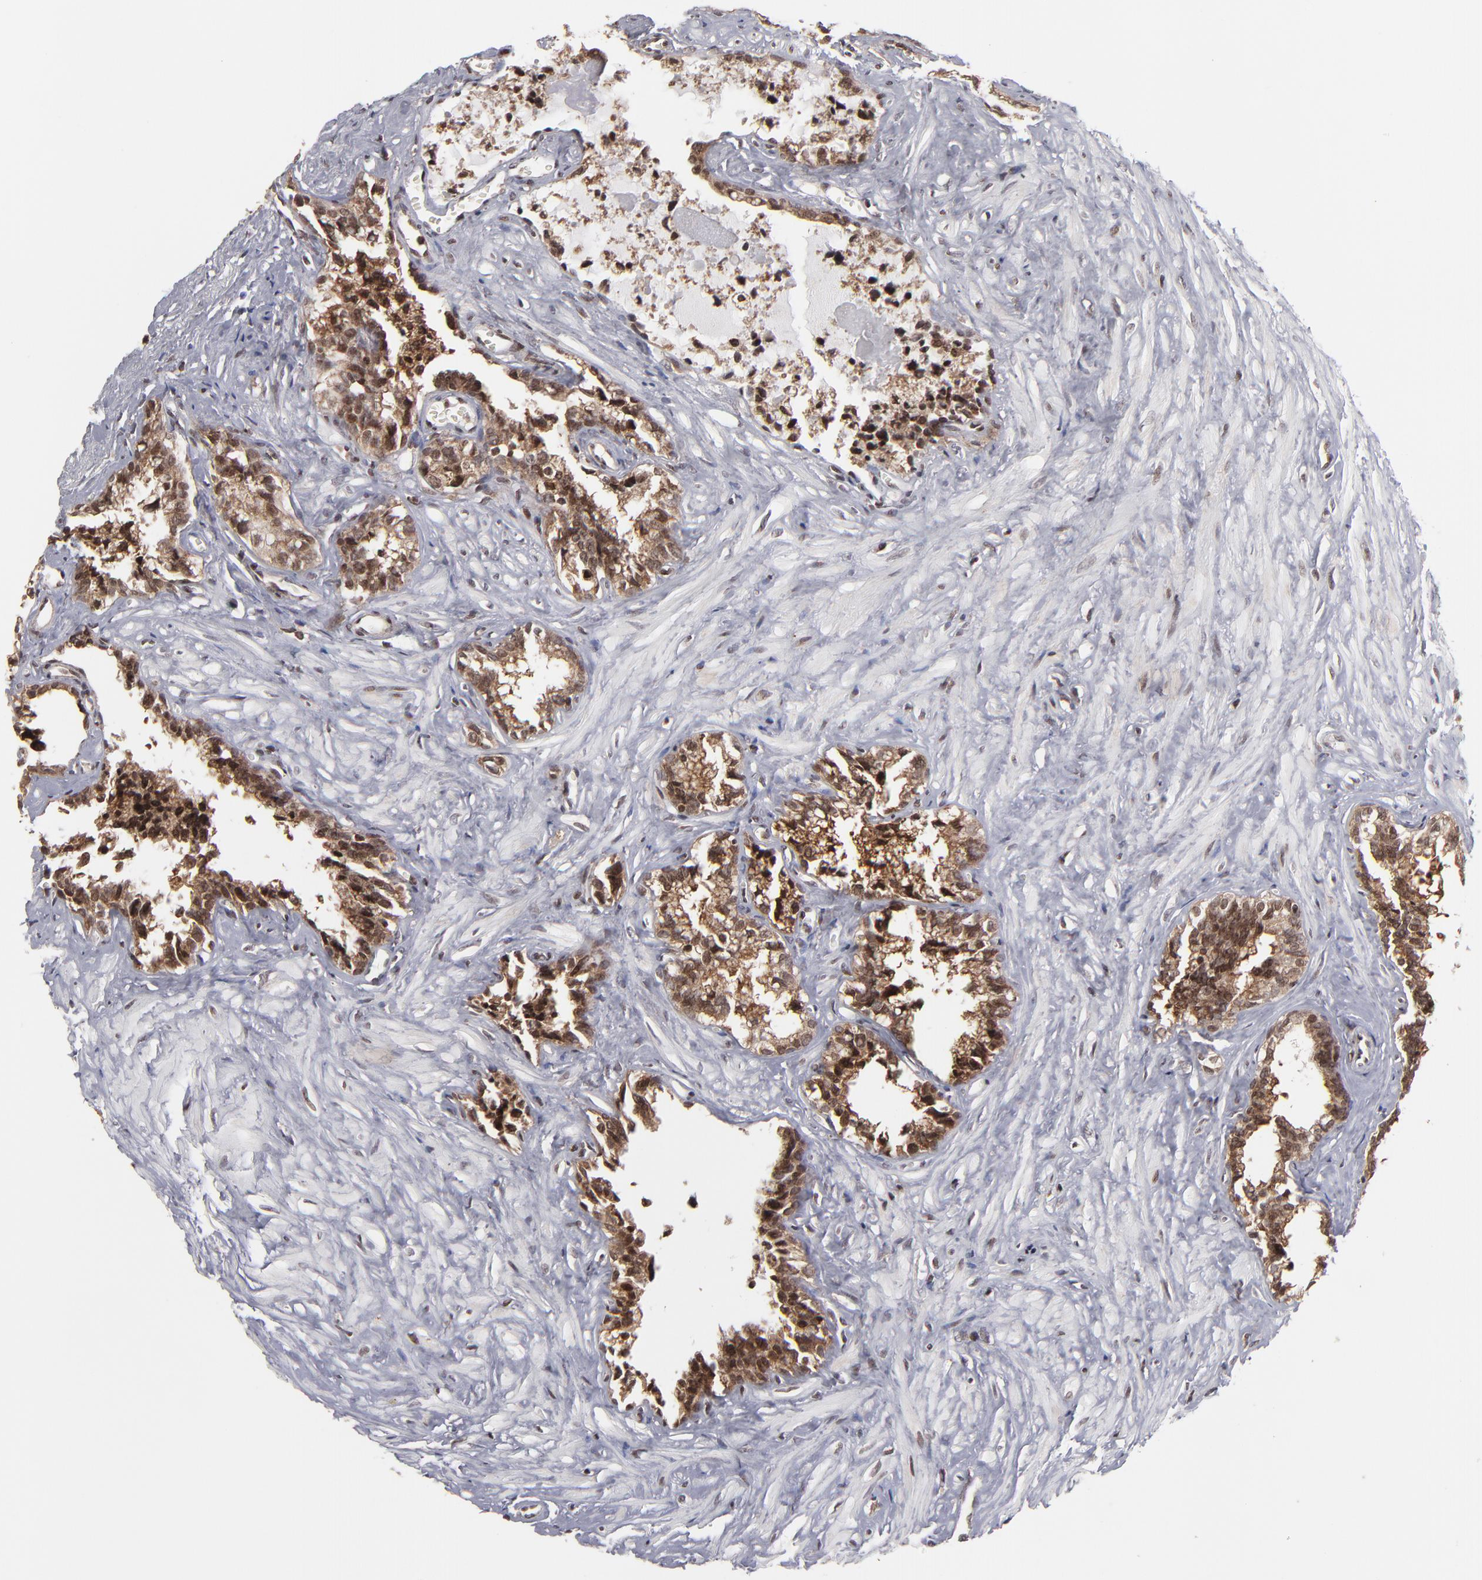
{"staining": {"intensity": "strong", "quantity": ">75%", "location": "cytoplasmic/membranous,nuclear"}, "tissue": "seminal vesicle", "cell_type": "Glandular cells", "image_type": "normal", "snomed": [{"axis": "morphology", "description": "Normal tissue, NOS"}, {"axis": "topography", "description": "Seminal veicle"}], "caption": "Normal seminal vesicle demonstrates strong cytoplasmic/membranous,nuclear expression in approximately >75% of glandular cells, visualized by immunohistochemistry.", "gene": "RGS6", "patient": {"sex": "male", "age": 60}}